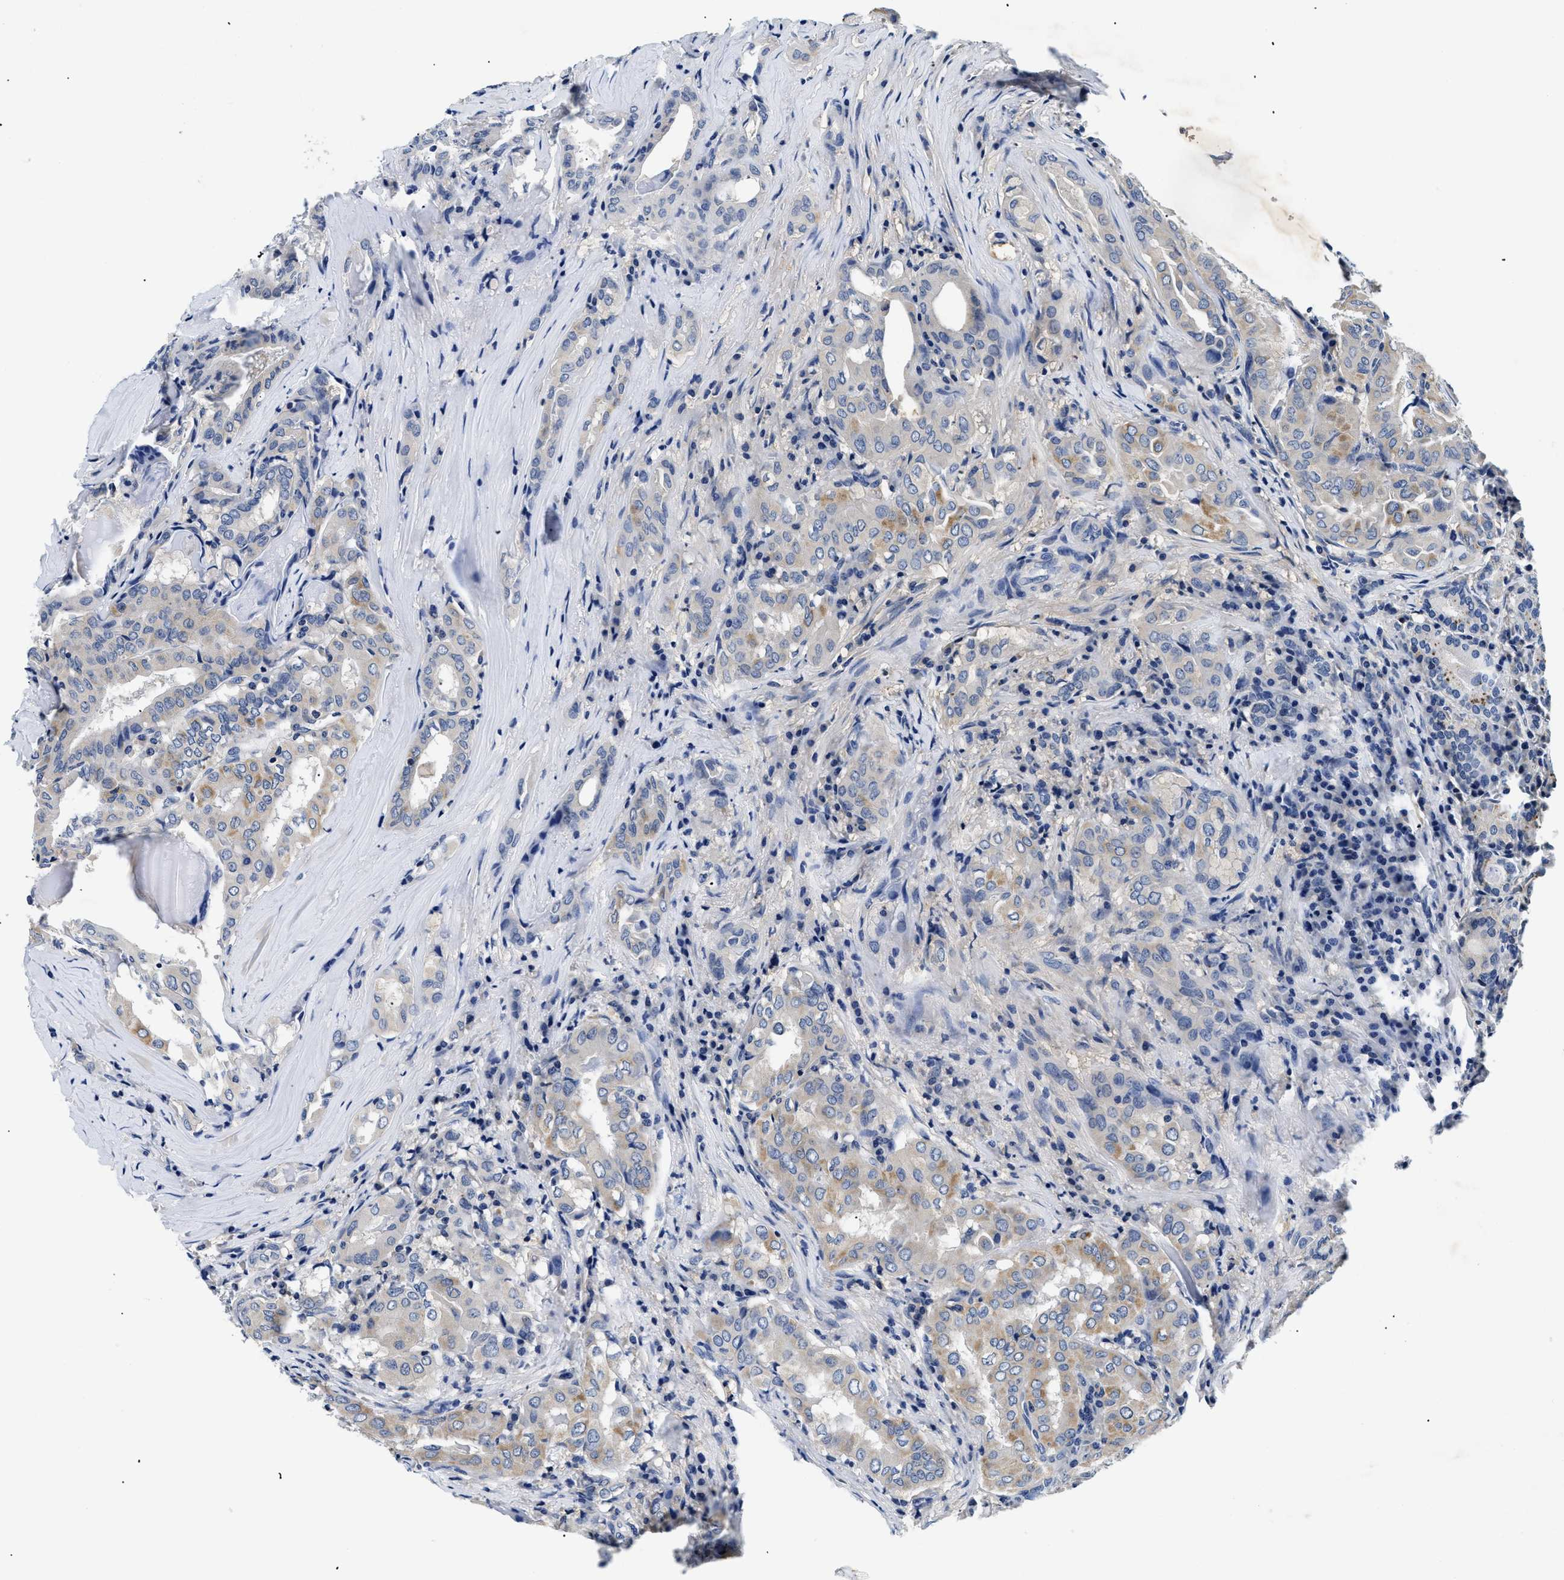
{"staining": {"intensity": "weak", "quantity": ">75%", "location": "cytoplasmic/membranous"}, "tissue": "thyroid cancer", "cell_type": "Tumor cells", "image_type": "cancer", "snomed": [{"axis": "morphology", "description": "Papillary adenocarcinoma, NOS"}, {"axis": "topography", "description": "Thyroid gland"}], "caption": "Protein expression analysis of human thyroid cancer reveals weak cytoplasmic/membranous expression in approximately >75% of tumor cells.", "gene": "MEA1", "patient": {"sex": "female", "age": 42}}